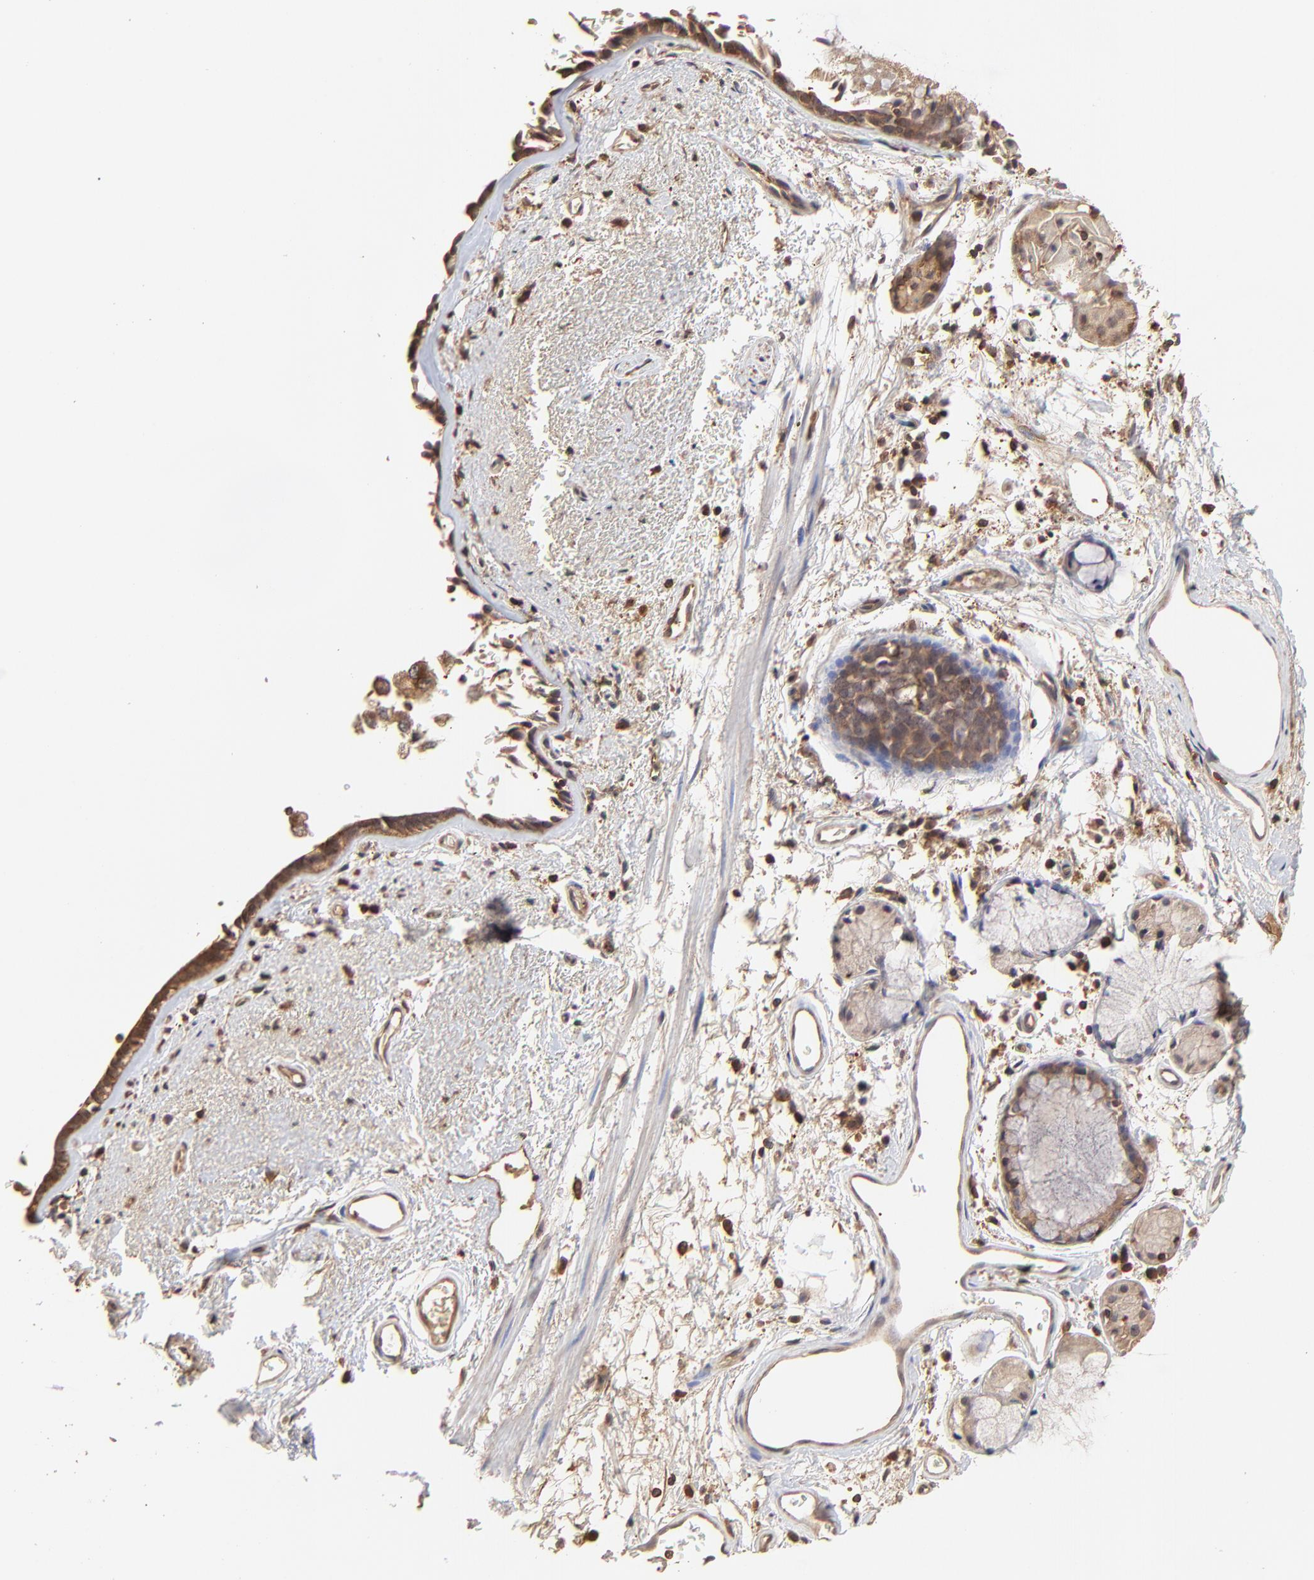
{"staining": {"intensity": "moderate", "quantity": ">75%", "location": "cytoplasmic/membranous"}, "tissue": "bronchus", "cell_type": "Respiratory epithelial cells", "image_type": "normal", "snomed": [{"axis": "morphology", "description": "Normal tissue, NOS"}, {"axis": "morphology", "description": "Adenocarcinoma, NOS"}, {"axis": "topography", "description": "Bronchus"}, {"axis": "topography", "description": "Lung"}], "caption": "Human bronchus stained for a protein (brown) demonstrates moderate cytoplasmic/membranous positive positivity in about >75% of respiratory epithelial cells.", "gene": "STON2", "patient": {"sex": "male", "age": 71}}